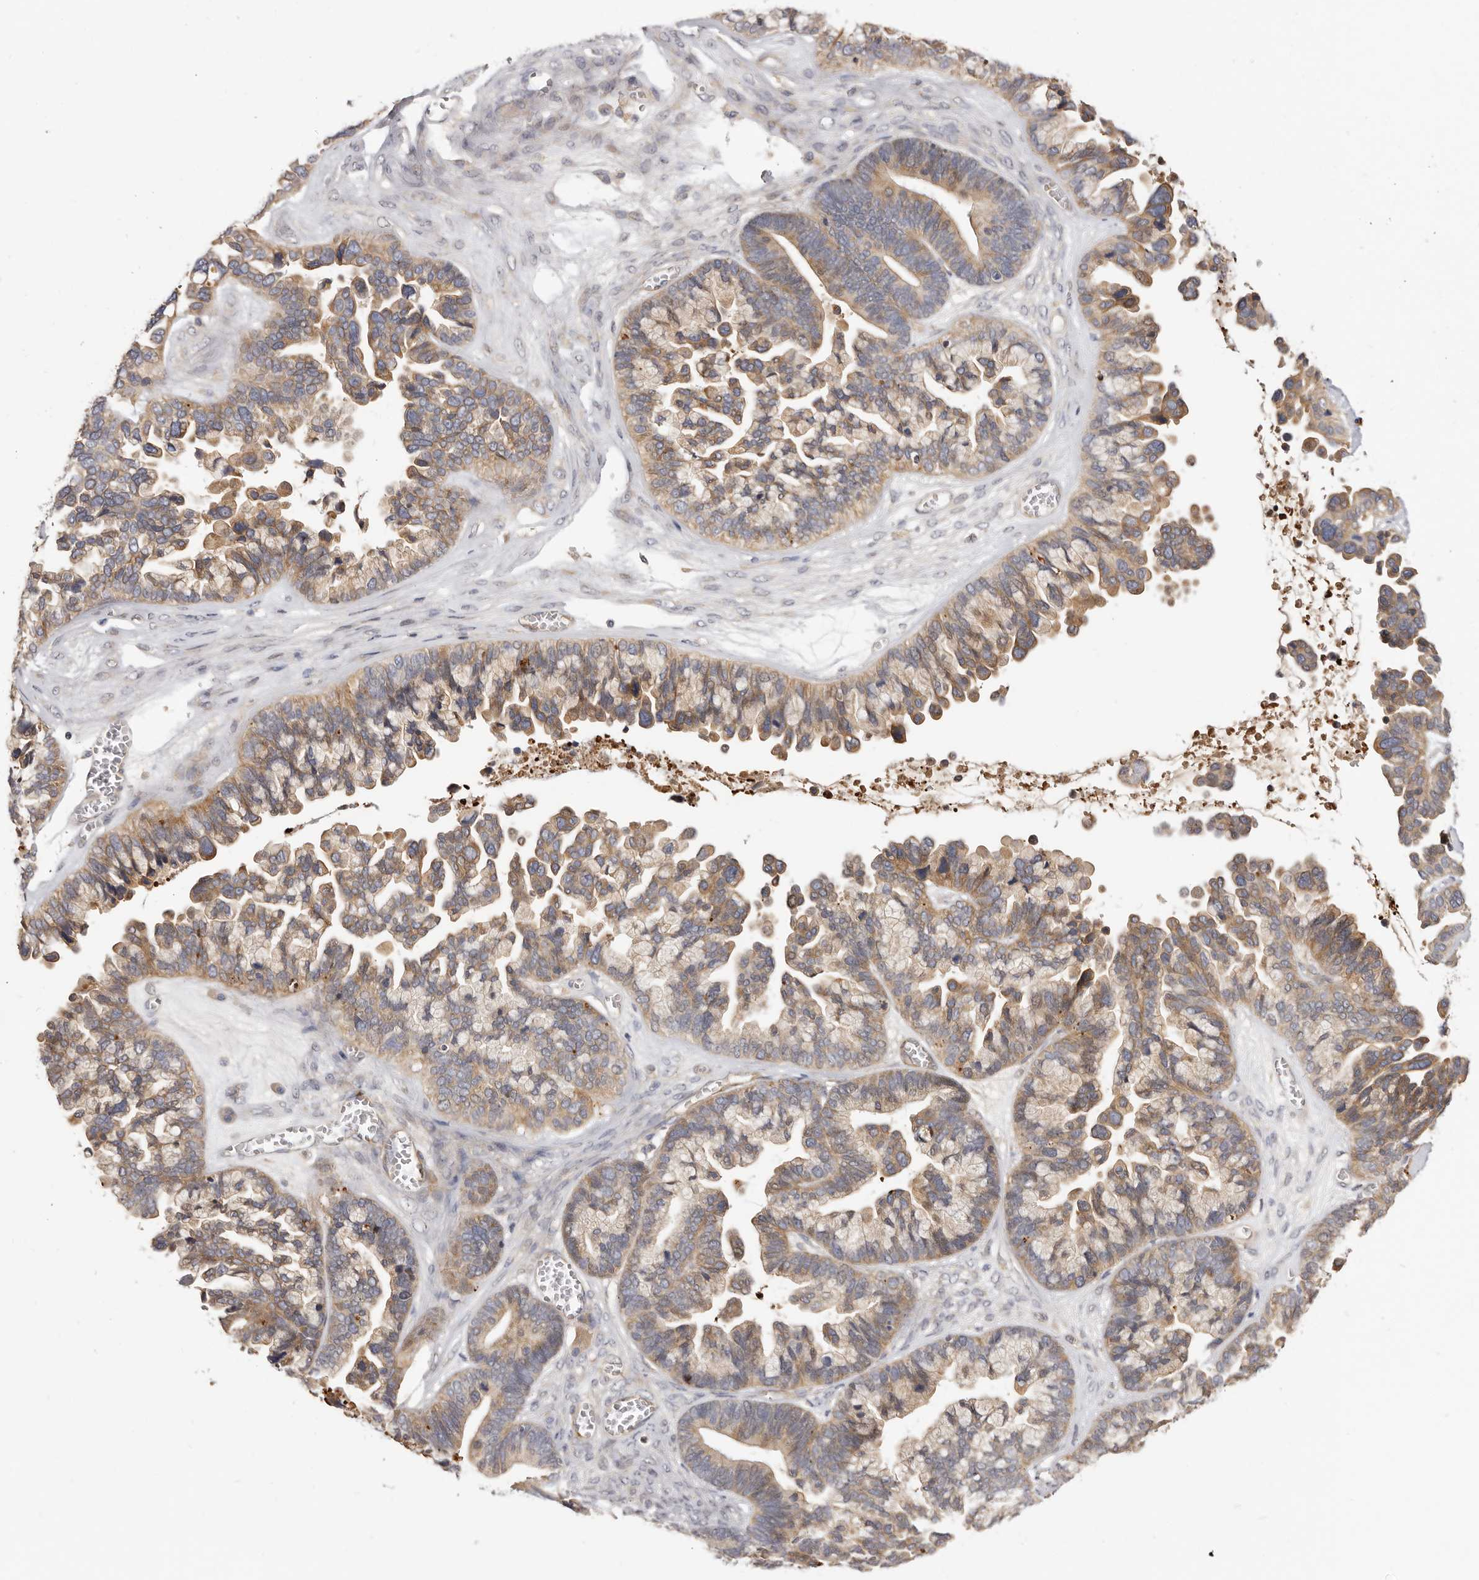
{"staining": {"intensity": "moderate", "quantity": ">75%", "location": "cytoplasmic/membranous"}, "tissue": "ovarian cancer", "cell_type": "Tumor cells", "image_type": "cancer", "snomed": [{"axis": "morphology", "description": "Cystadenocarcinoma, serous, NOS"}, {"axis": "topography", "description": "Ovary"}], "caption": "Immunohistochemical staining of ovarian cancer (serous cystadenocarcinoma) displays medium levels of moderate cytoplasmic/membranous staining in about >75% of tumor cells.", "gene": "ADAMTS9", "patient": {"sex": "female", "age": 56}}